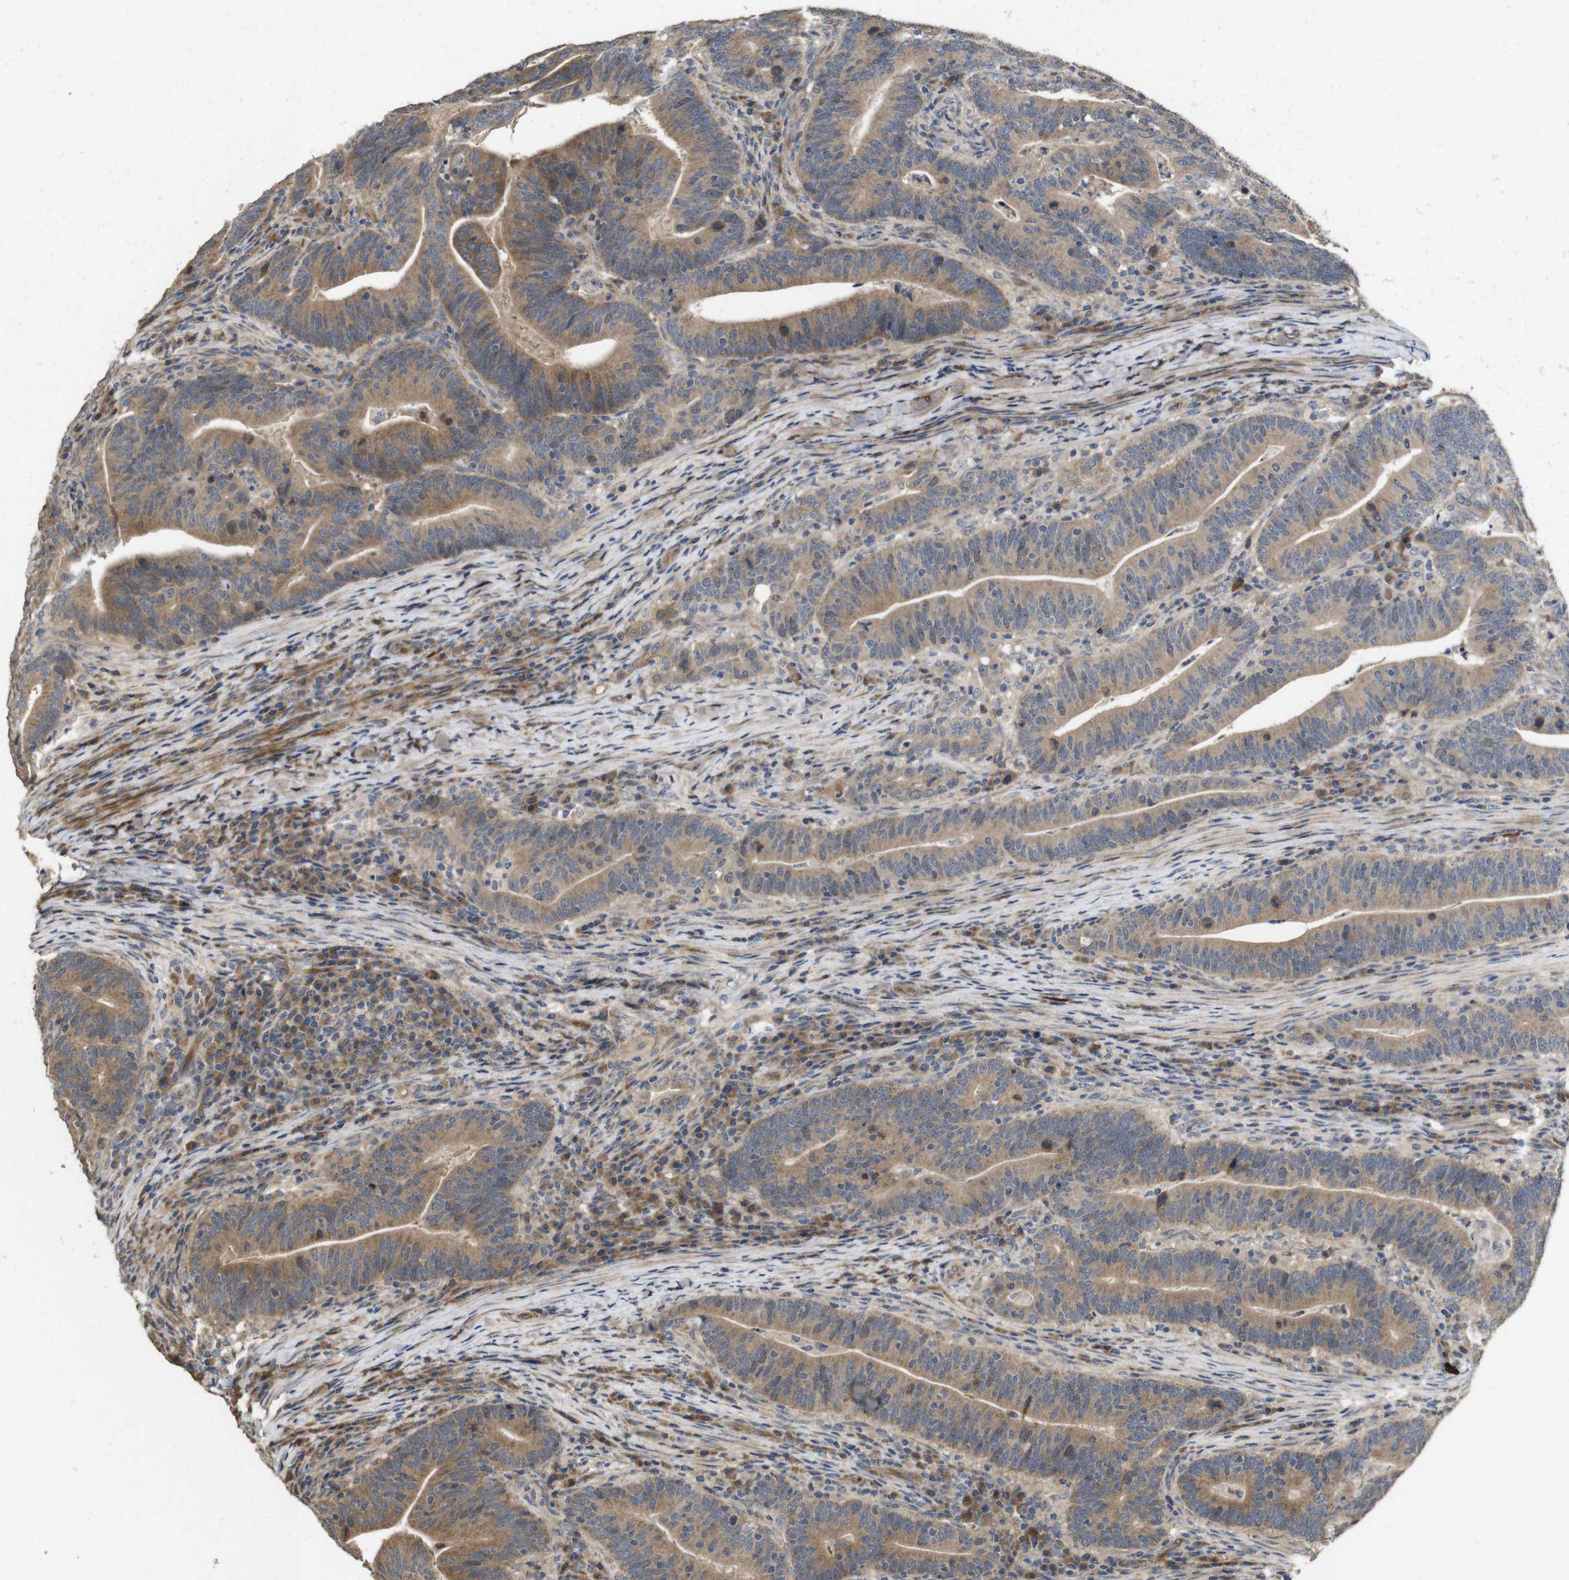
{"staining": {"intensity": "moderate", "quantity": ">75%", "location": "cytoplasmic/membranous,nuclear"}, "tissue": "colorectal cancer", "cell_type": "Tumor cells", "image_type": "cancer", "snomed": [{"axis": "morphology", "description": "Normal tissue, NOS"}, {"axis": "morphology", "description": "Adenocarcinoma, NOS"}, {"axis": "topography", "description": "Colon"}], "caption": "Brown immunohistochemical staining in human adenocarcinoma (colorectal) demonstrates moderate cytoplasmic/membranous and nuclear expression in approximately >75% of tumor cells. The staining was performed using DAB, with brown indicating positive protein expression. Nuclei are stained blue with hematoxylin.", "gene": "PCDHB10", "patient": {"sex": "female", "age": 66}}